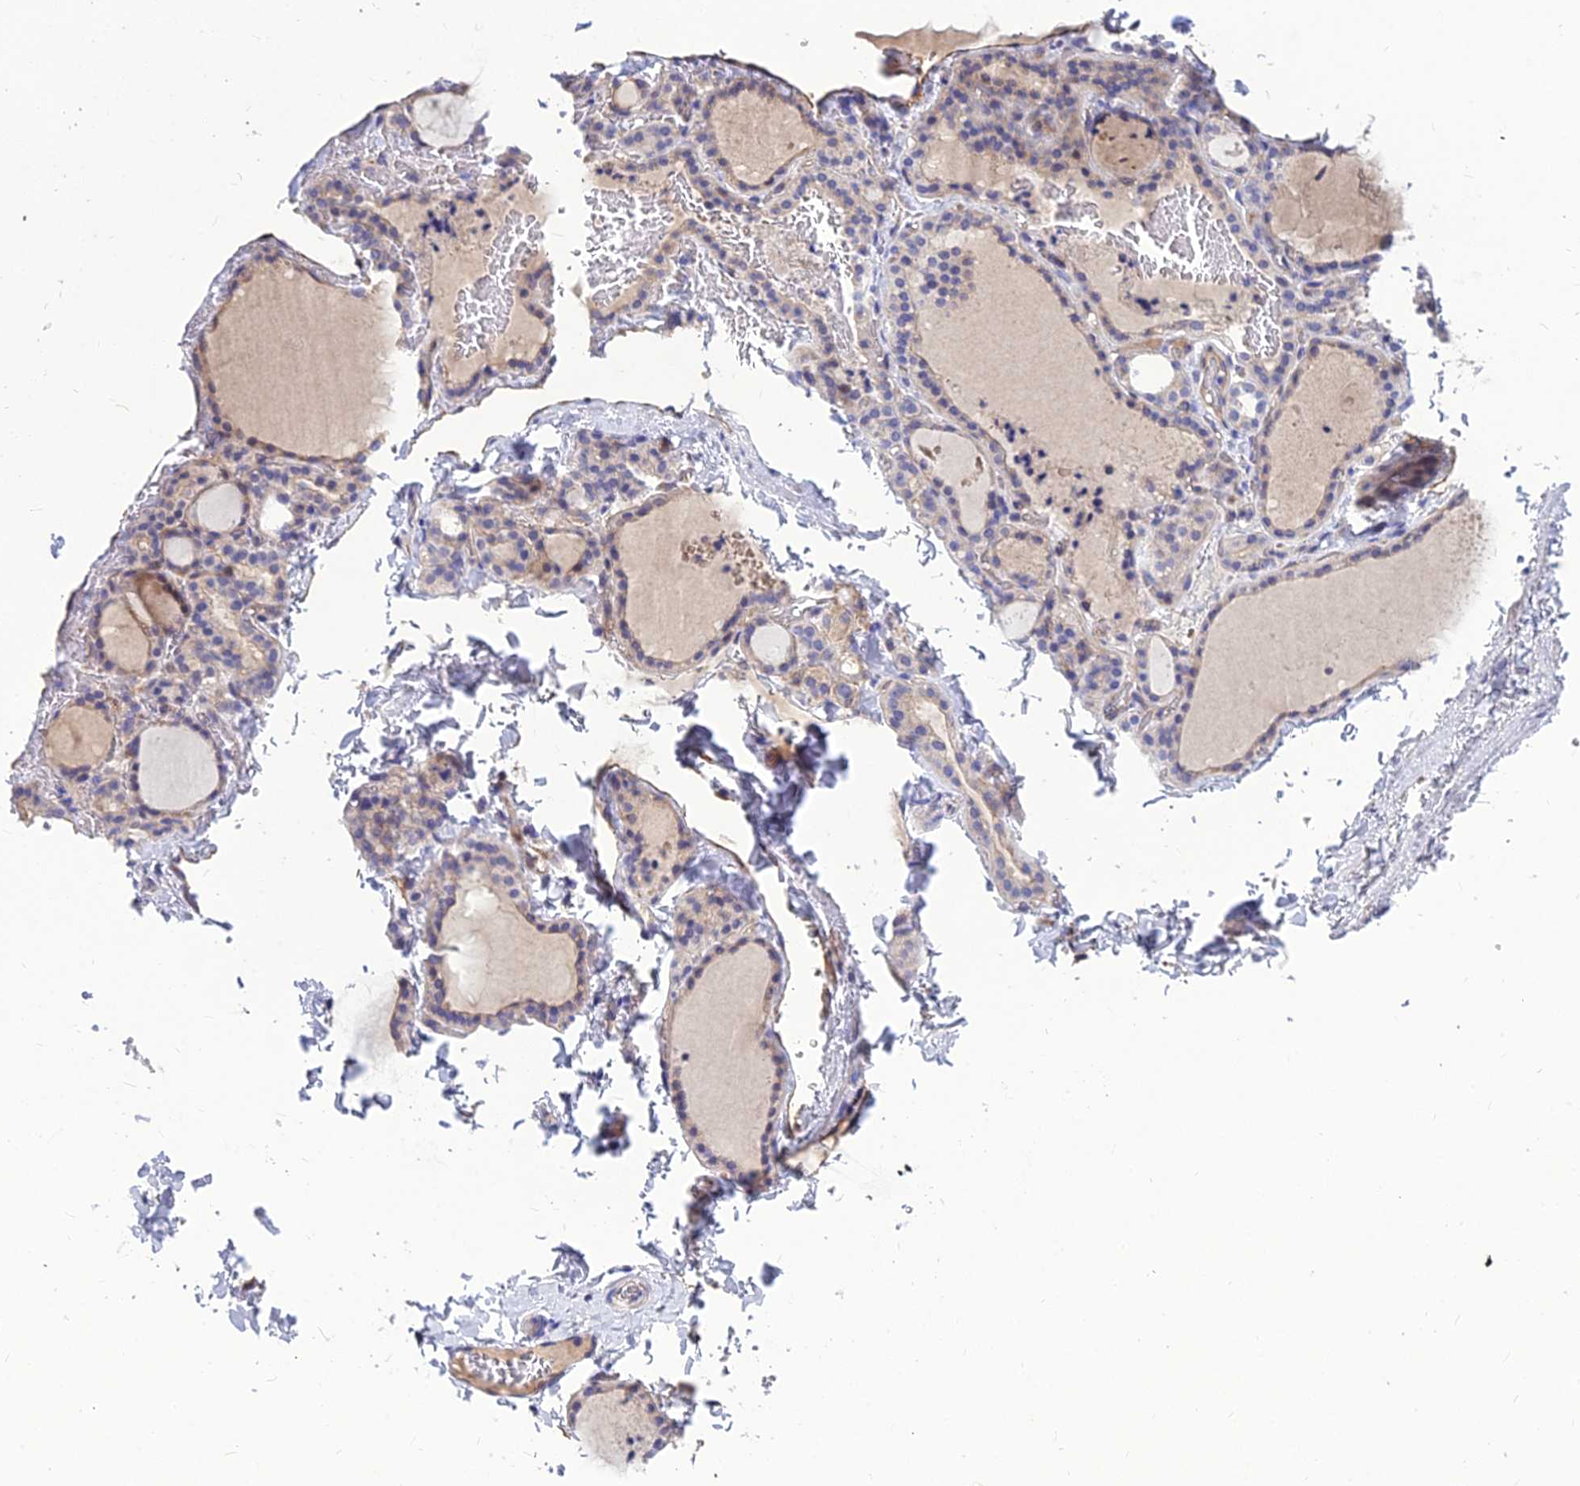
{"staining": {"intensity": "weak", "quantity": "25%-75%", "location": "cytoplasmic/membranous"}, "tissue": "thyroid gland", "cell_type": "Glandular cells", "image_type": "normal", "snomed": [{"axis": "morphology", "description": "Normal tissue, NOS"}, {"axis": "topography", "description": "Thyroid gland"}], "caption": "Immunohistochemical staining of normal human thyroid gland displays low levels of weak cytoplasmic/membranous staining in about 25%-75% of glandular cells.", "gene": "DMRTA1", "patient": {"sex": "female", "age": 22}}